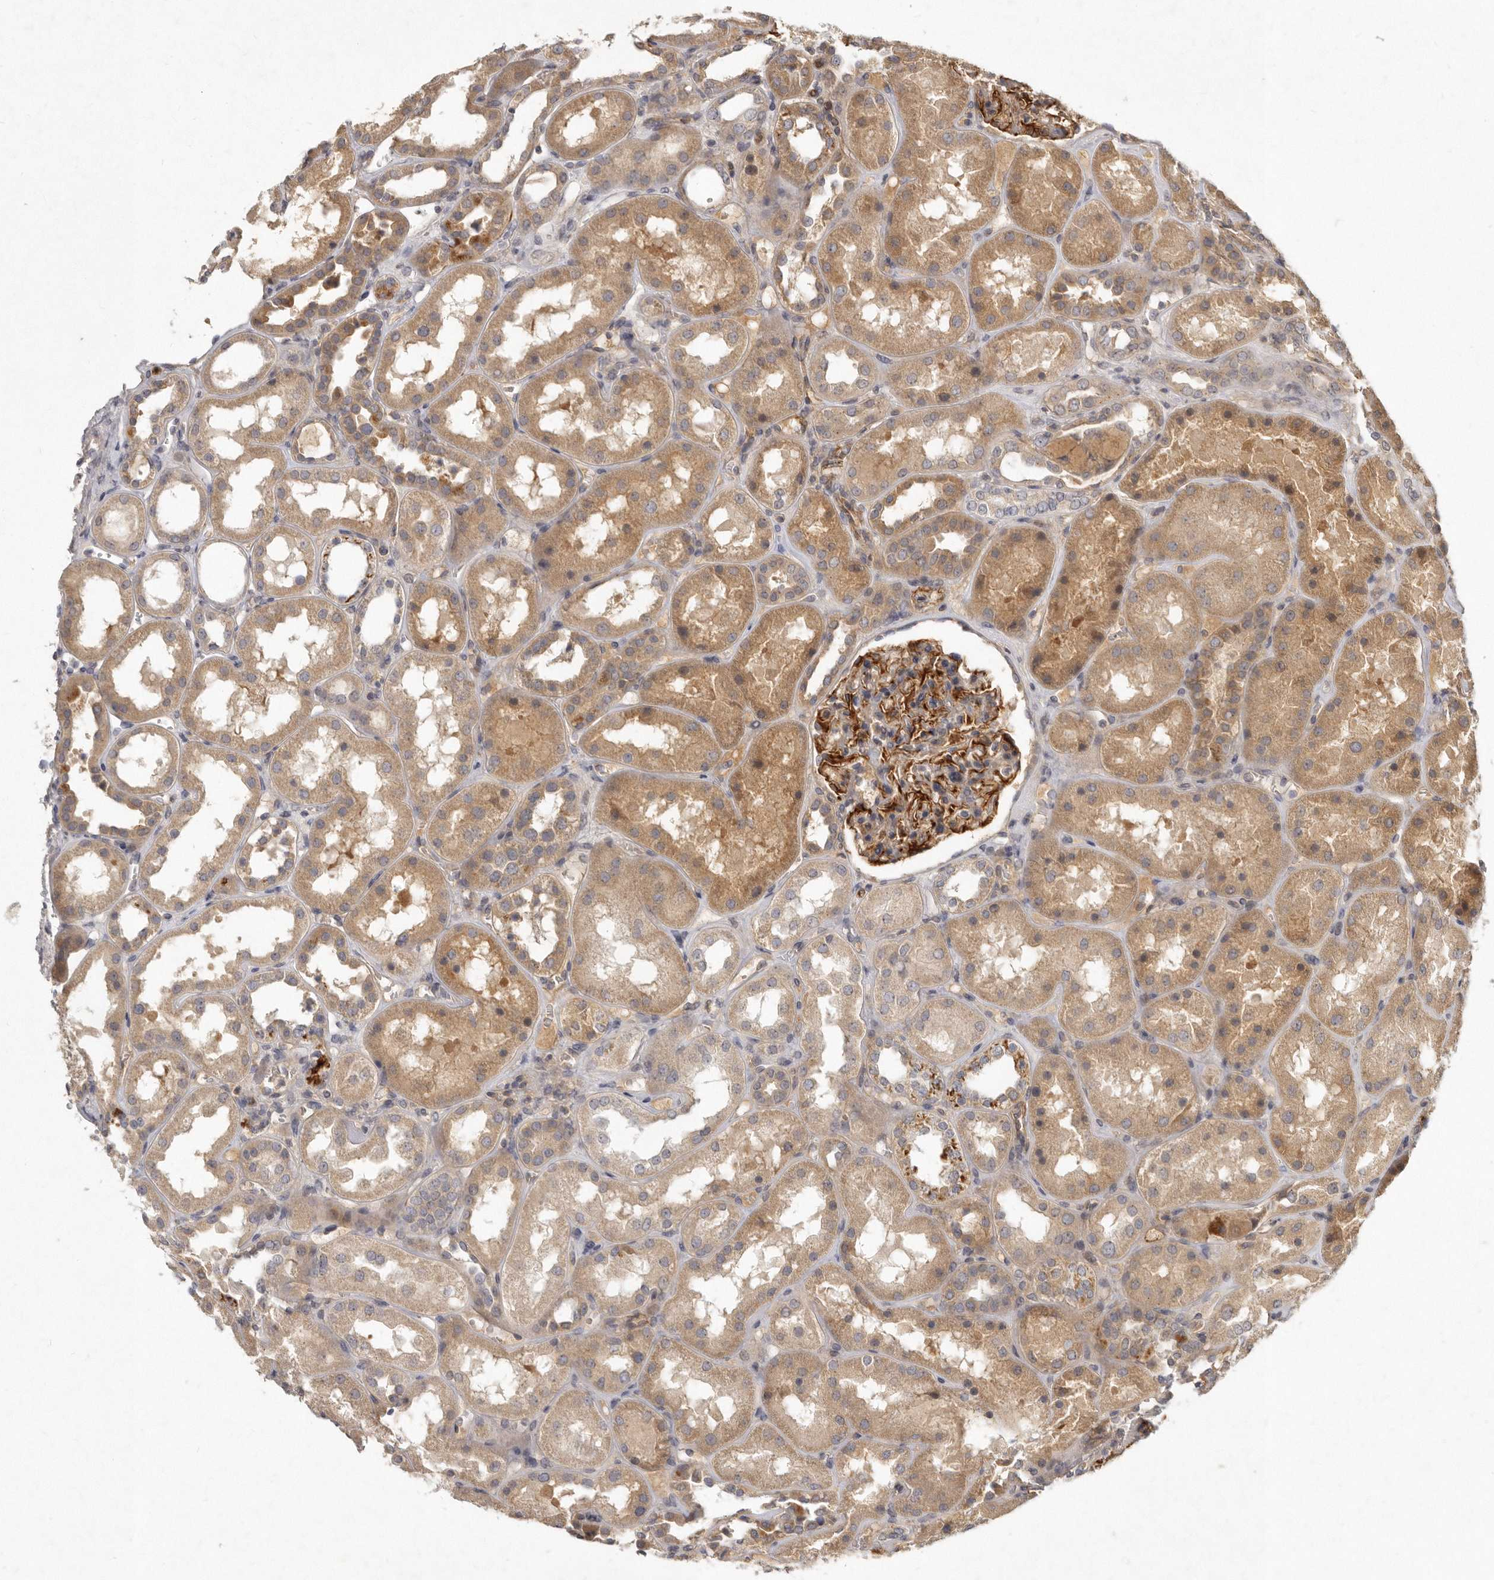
{"staining": {"intensity": "strong", "quantity": "<25%", "location": "cytoplasmic/membranous"}, "tissue": "kidney", "cell_type": "Cells in glomeruli", "image_type": "normal", "snomed": [{"axis": "morphology", "description": "Normal tissue, NOS"}, {"axis": "topography", "description": "Kidney"}], "caption": "Cells in glomeruli demonstrate medium levels of strong cytoplasmic/membranous expression in approximately <25% of cells in normal human kidney. Using DAB (brown) and hematoxylin (blue) stains, captured at high magnification using brightfield microscopy.", "gene": "SLC22A1", "patient": {"sex": "male", "age": 70}}